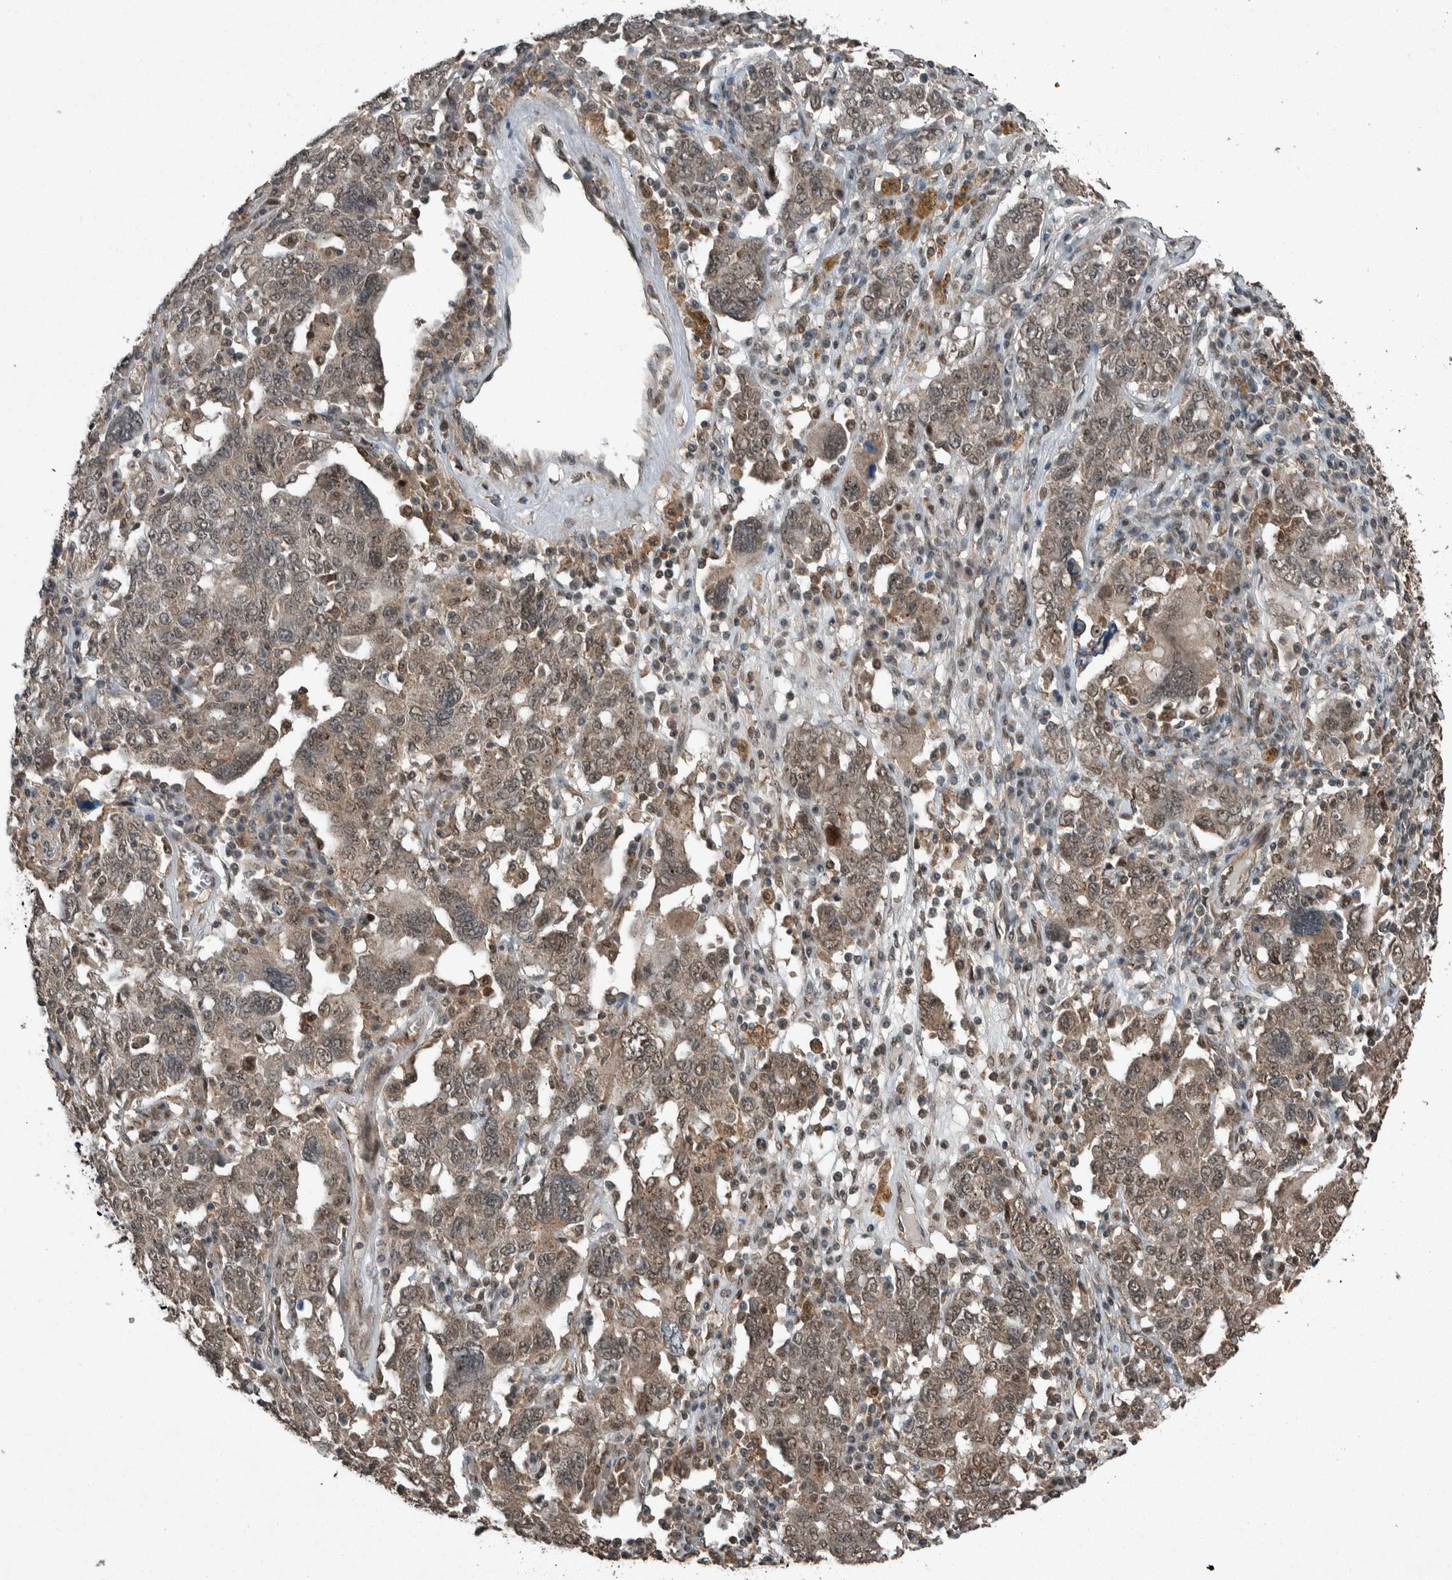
{"staining": {"intensity": "weak", "quantity": "25%-75%", "location": "cytoplasmic/membranous,nuclear"}, "tissue": "ovarian cancer", "cell_type": "Tumor cells", "image_type": "cancer", "snomed": [{"axis": "morphology", "description": "Carcinoma, endometroid"}, {"axis": "topography", "description": "Ovary"}], "caption": "Ovarian cancer (endometroid carcinoma) stained with a brown dye reveals weak cytoplasmic/membranous and nuclear positive positivity in about 25%-75% of tumor cells.", "gene": "MYO1E", "patient": {"sex": "female", "age": 62}}